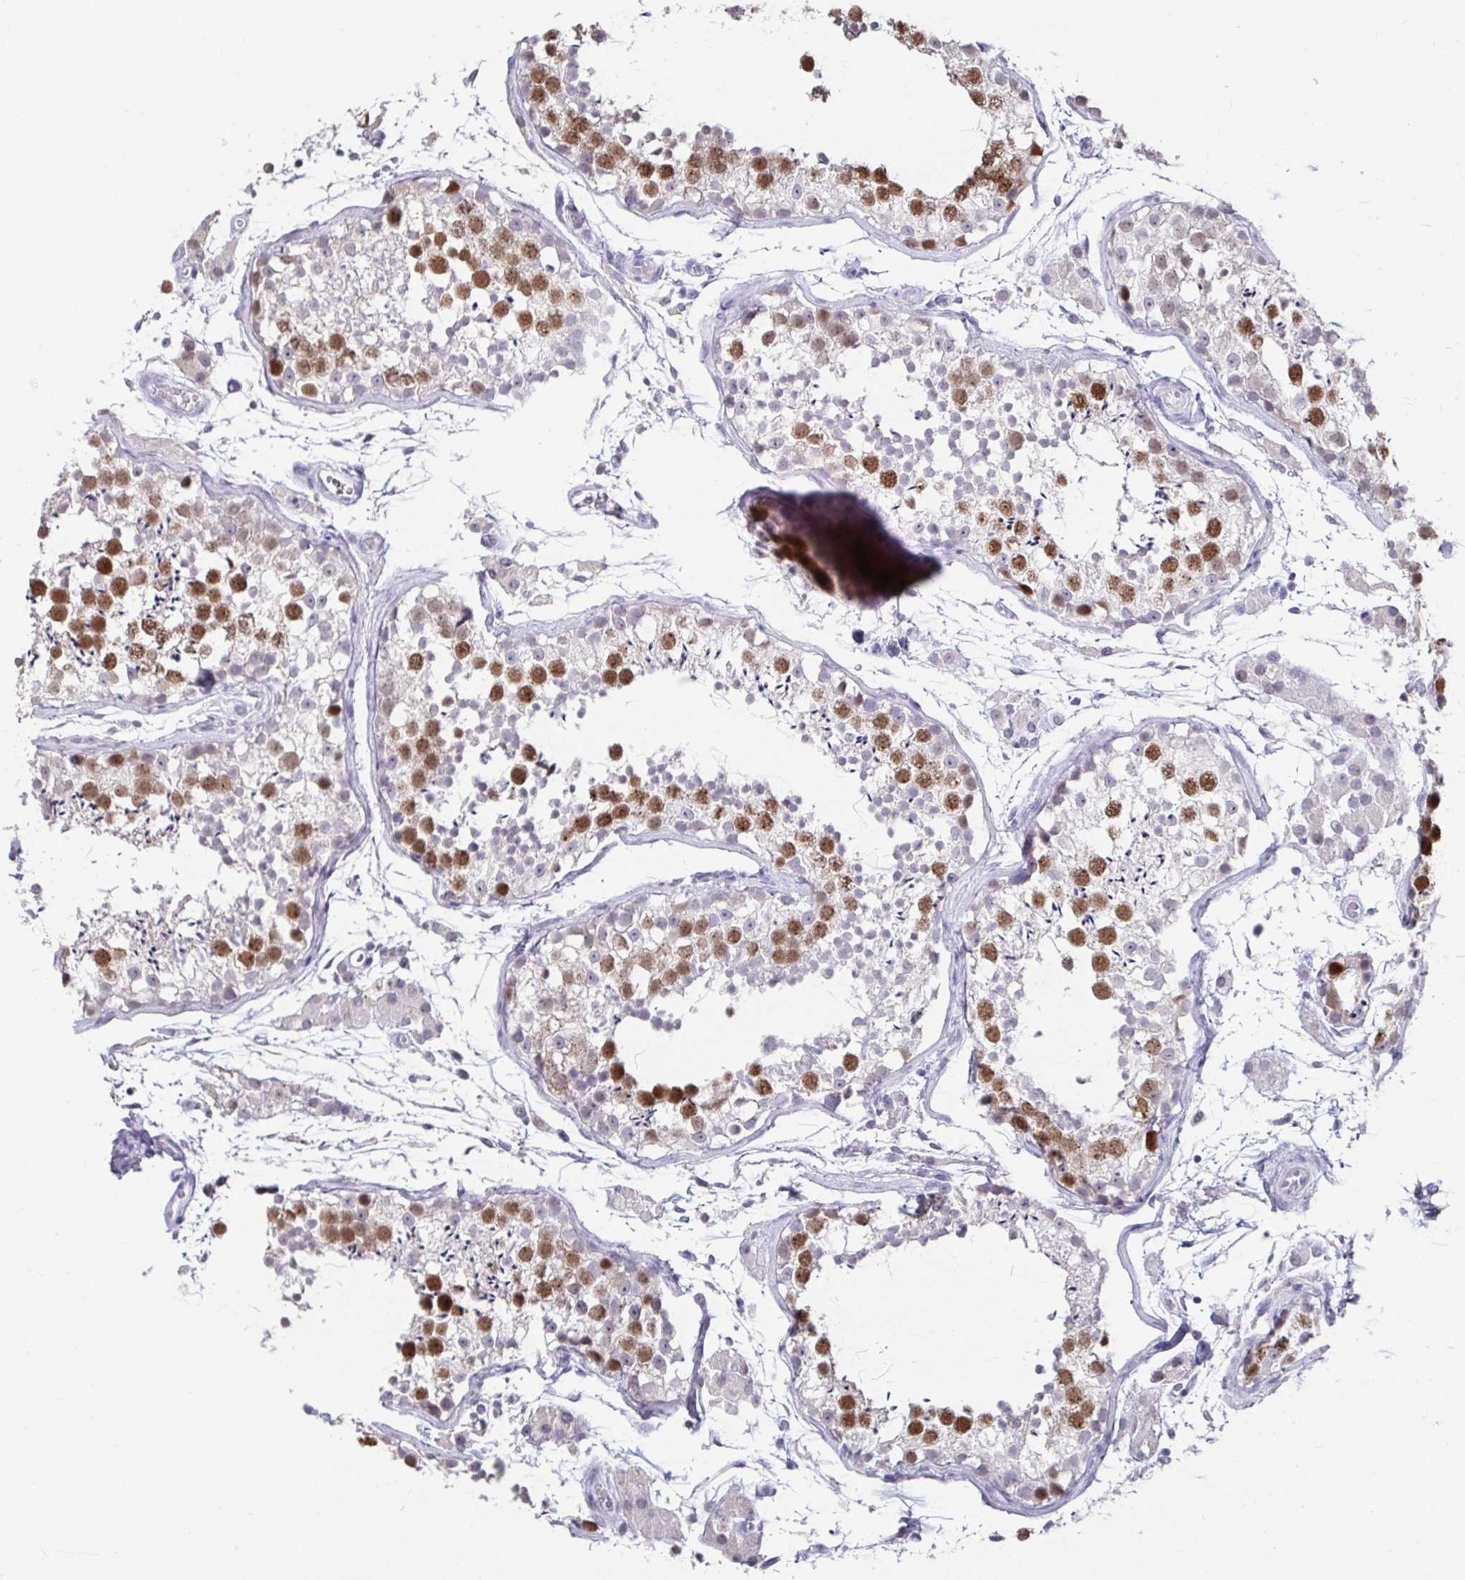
{"staining": {"intensity": "moderate", "quantity": "25%-75%", "location": "nuclear"}, "tissue": "testis", "cell_type": "Cells in seminiferous ducts", "image_type": "normal", "snomed": [{"axis": "morphology", "description": "Normal tissue, NOS"}, {"axis": "morphology", "description": "Seminoma, NOS"}, {"axis": "topography", "description": "Testis"}], "caption": "Testis stained for a protein (brown) reveals moderate nuclear positive staining in about 25%-75% of cells in seminiferous ducts.", "gene": "ANLN", "patient": {"sex": "male", "age": 29}}